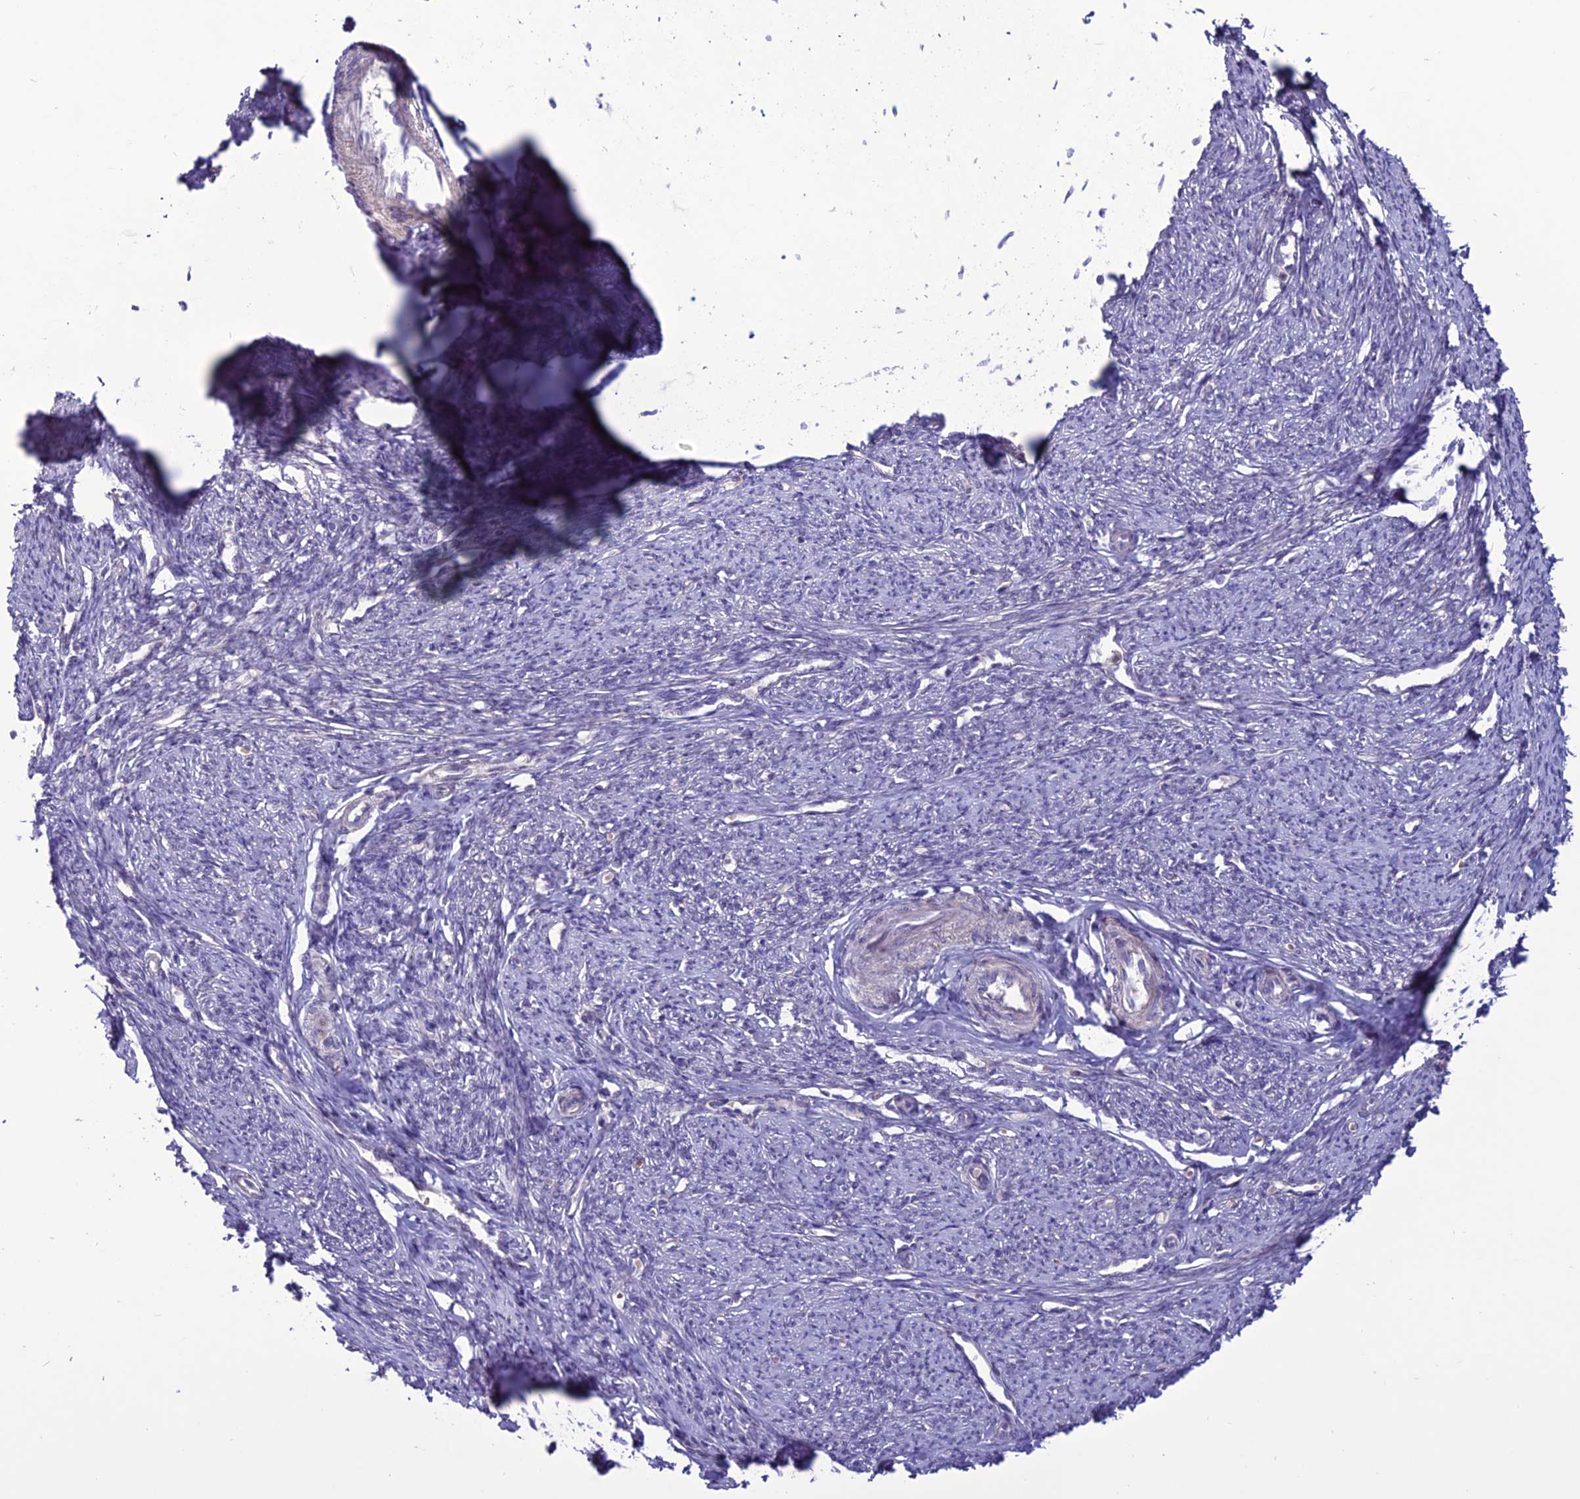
{"staining": {"intensity": "moderate", "quantity": "25%-75%", "location": "cytoplasmic/membranous"}, "tissue": "smooth muscle", "cell_type": "Smooth muscle cells", "image_type": "normal", "snomed": [{"axis": "morphology", "description": "Normal tissue, NOS"}, {"axis": "topography", "description": "Smooth muscle"}, {"axis": "topography", "description": "Uterus"}], "caption": "Brown immunohistochemical staining in normal smooth muscle exhibits moderate cytoplasmic/membranous expression in about 25%-75% of smooth muscle cells.", "gene": "C2orf76", "patient": {"sex": "female", "age": 59}}